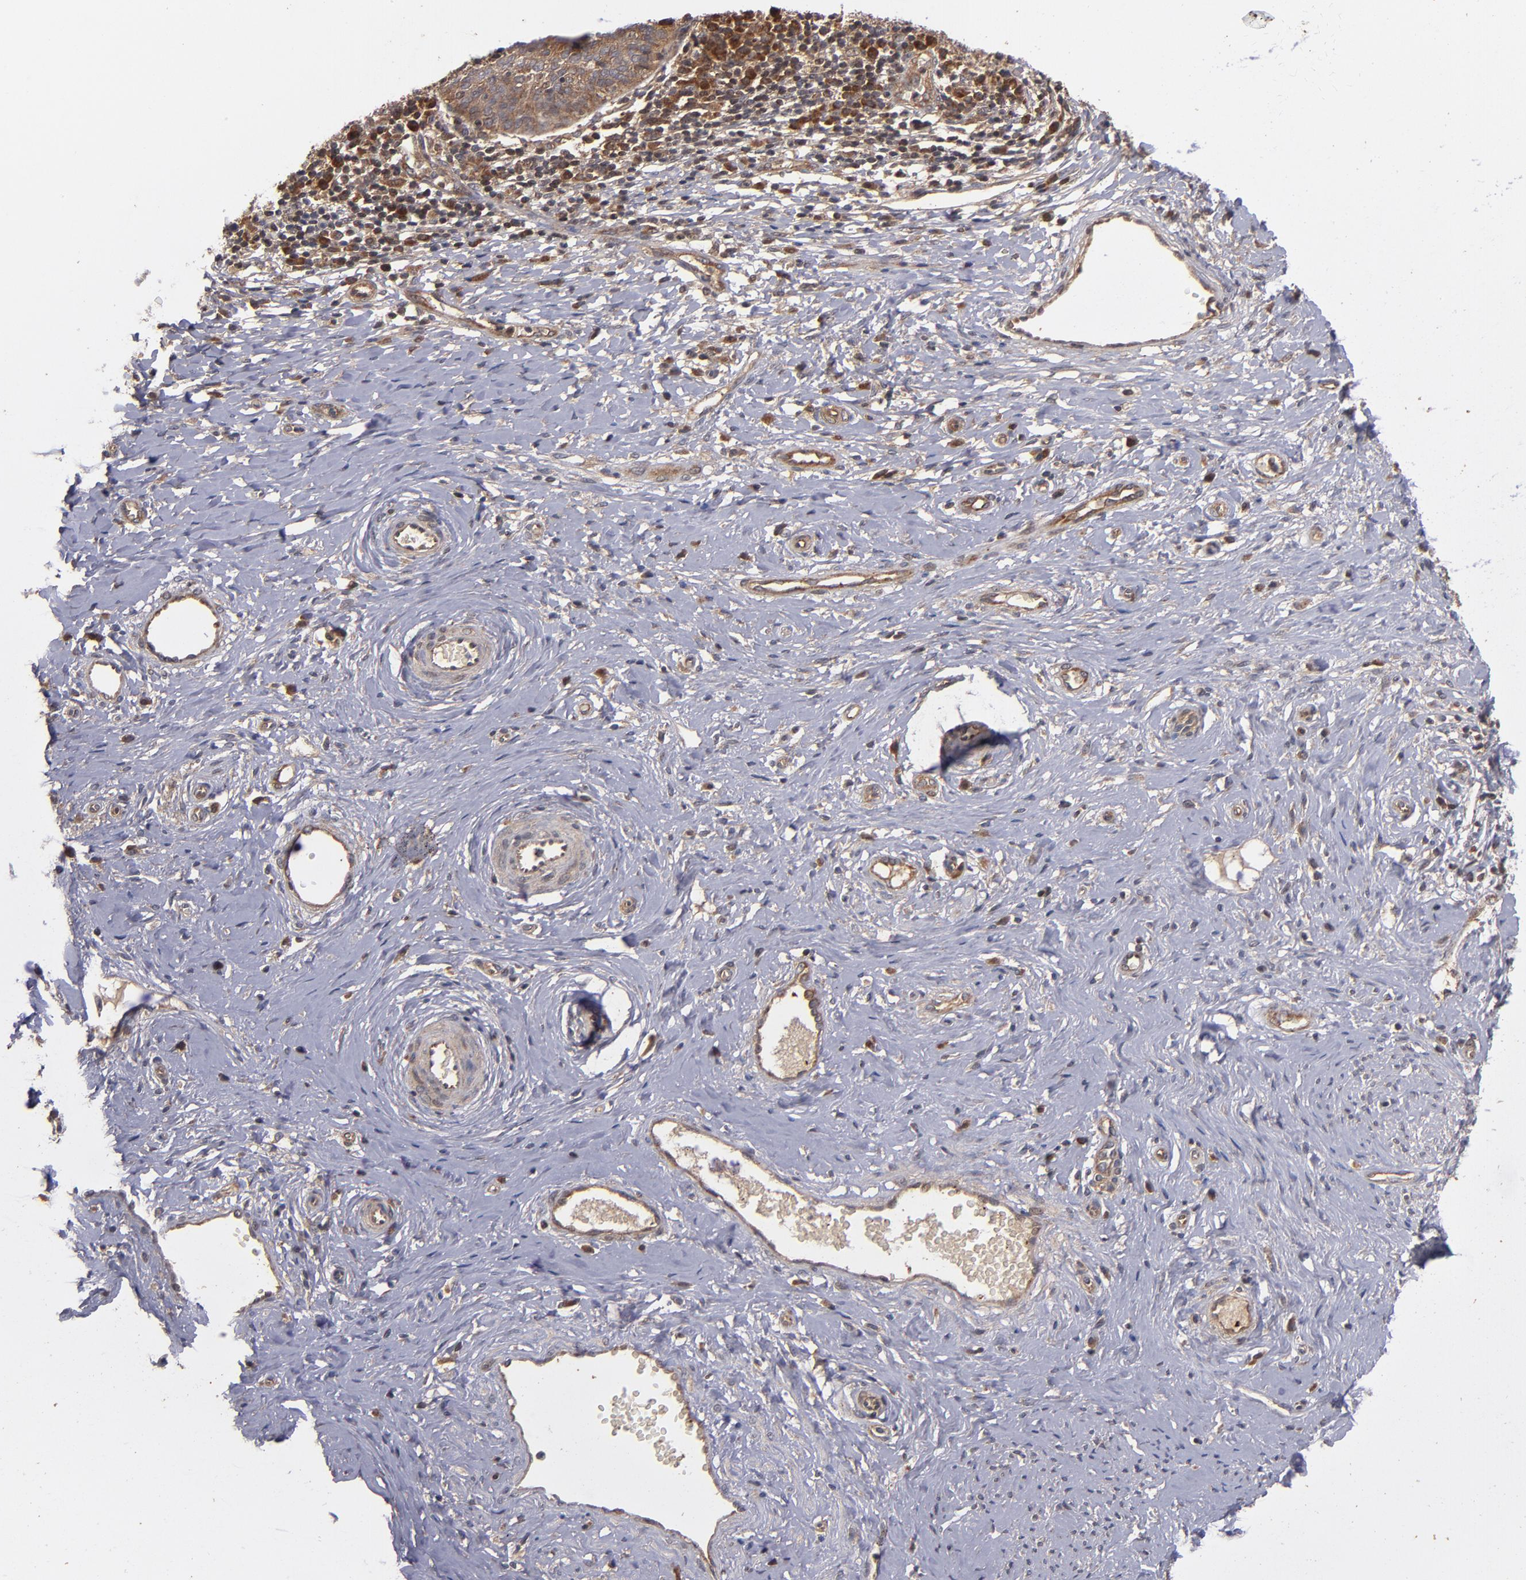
{"staining": {"intensity": "strong", "quantity": ">75%", "location": "cytoplasmic/membranous"}, "tissue": "cervical cancer", "cell_type": "Tumor cells", "image_type": "cancer", "snomed": [{"axis": "morphology", "description": "Normal tissue, NOS"}, {"axis": "morphology", "description": "Squamous cell carcinoma, NOS"}, {"axis": "topography", "description": "Cervix"}], "caption": "High-magnification brightfield microscopy of cervical cancer stained with DAB (3,3'-diaminobenzidine) (brown) and counterstained with hematoxylin (blue). tumor cells exhibit strong cytoplasmic/membranous expression is appreciated in about>75% of cells.", "gene": "BDKRB1", "patient": {"sex": "female", "age": 39}}